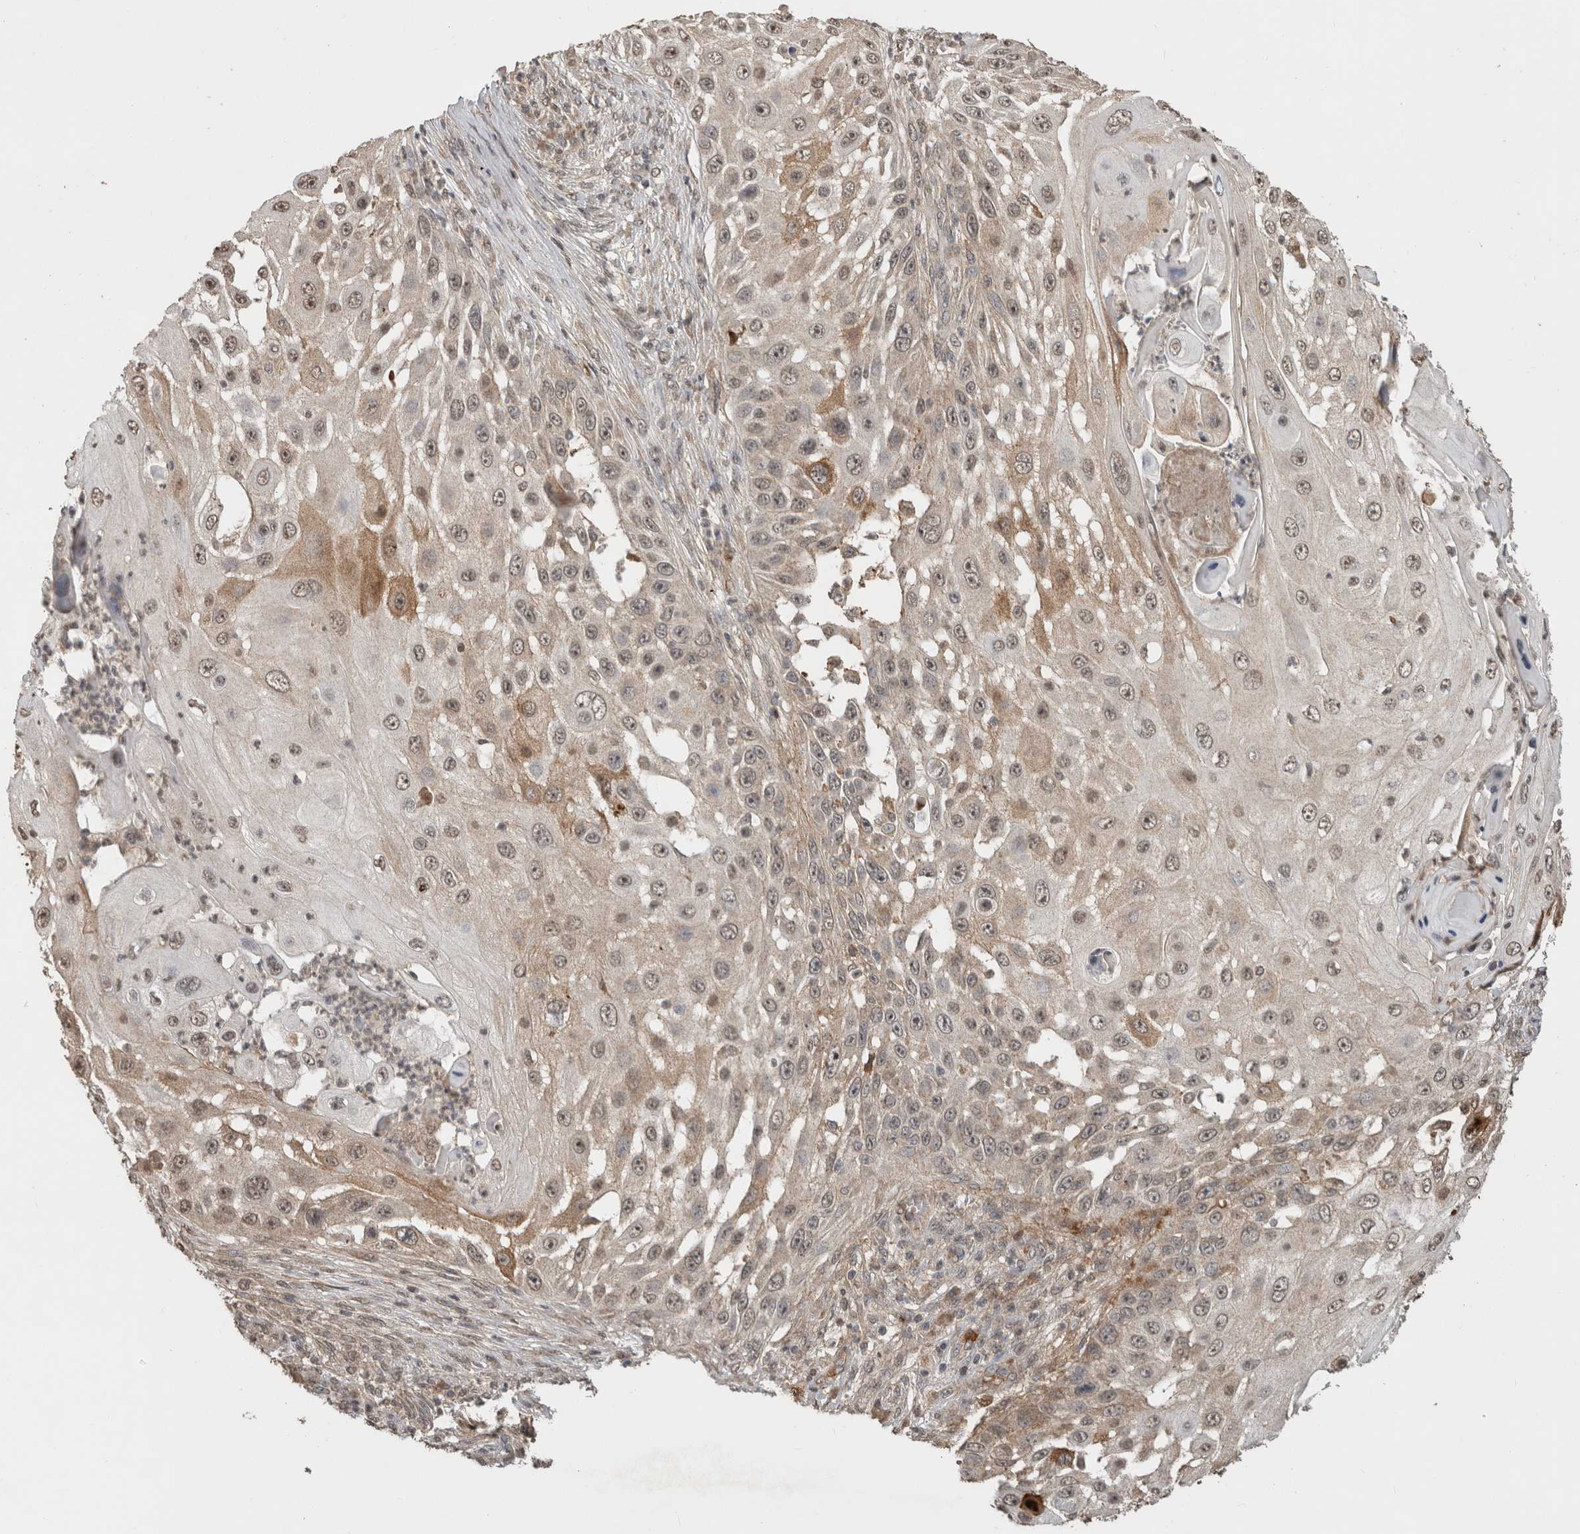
{"staining": {"intensity": "moderate", "quantity": "<25%", "location": "cytoplasmic/membranous,nuclear"}, "tissue": "skin cancer", "cell_type": "Tumor cells", "image_type": "cancer", "snomed": [{"axis": "morphology", "description": "Squamous cell carcinoma, NOS"}, {"axis": "topography", "description": "Skin"}], "caption": "Brown immunohistochemical staining in human skin cancer exhibits moderate cytoplasmic/membranous and nuclear expression in about <25% of tumor cells.", "gene": "FAM3A", "patient": {"sex": "female", "age": 44}}